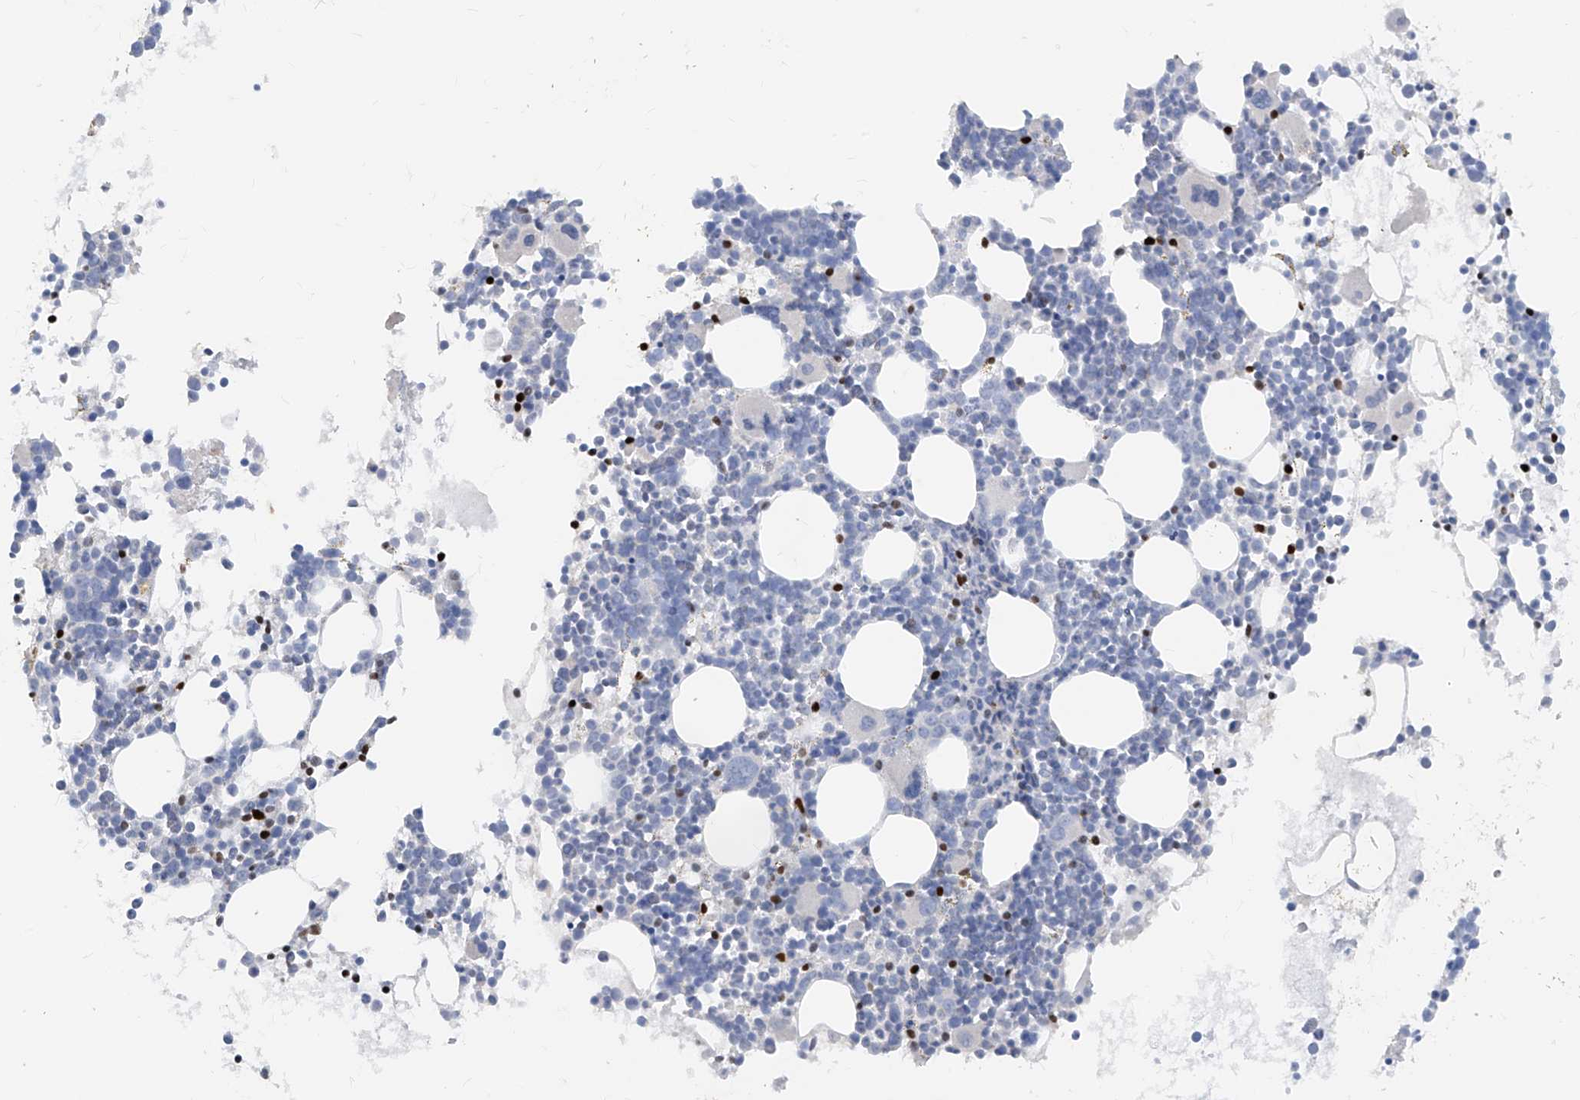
{"staining": {"intensity": "strong", "quantity": "<25%", "location": "nuclear"}, "tissue": "bone marrow", "cell_type": "Hematopoietic cells", "image_type": "normal", "snomed": [{"axis": "morphology", "description": "Normal tissue, NOS"}, {"axis": "topography", "description": "Bone marrow"}], "caption": "Immunohistochemical staining of normal bone marrow displays <25% levels of strong nuclear protein positivity in approximately <25% of hematopoietic cells. (DAB (3,3'-diaminobenzidine) = brown stain, brightfield microscopy at high magnification).", "gene": "TBX21", "patient": {"sex": "female", "age": 62}}